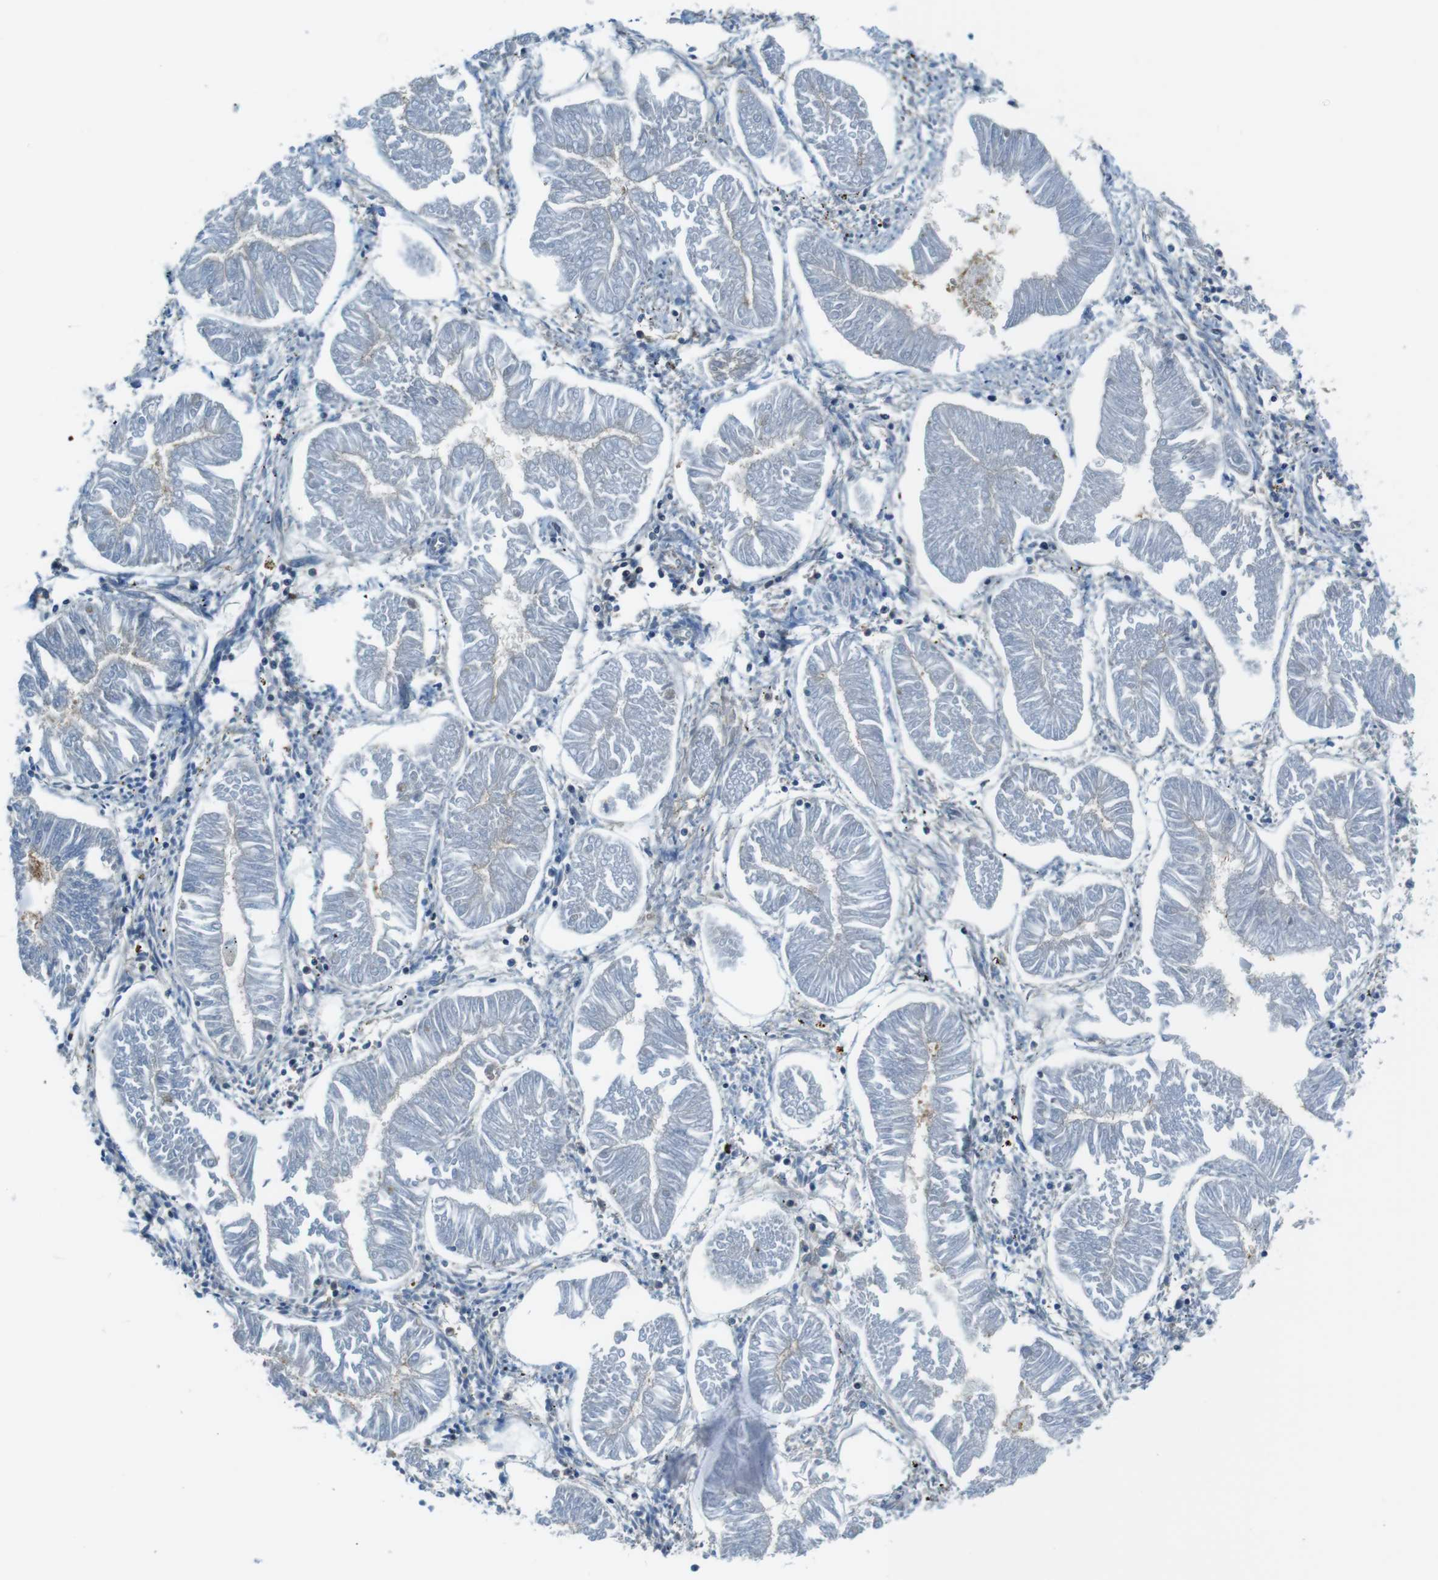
{"staining": {"intensity": "negative", "quantity": "none", "location": "none"}, "tissue": "endometrial cancer", "cell_type": "Tumor cells", "image_type": "cancer", "snomed": [{"axis": "morphology", "description": "Adenocarcinoma, NOS"}, {"axis": "topography", "description": "Endometrium"}], "caption": "Endometrial cancer was stained to show a protein in brown. There is no significant expression in tumor cells.", "gene": "TES", "patient": {"sex": "female", "age": 53}}